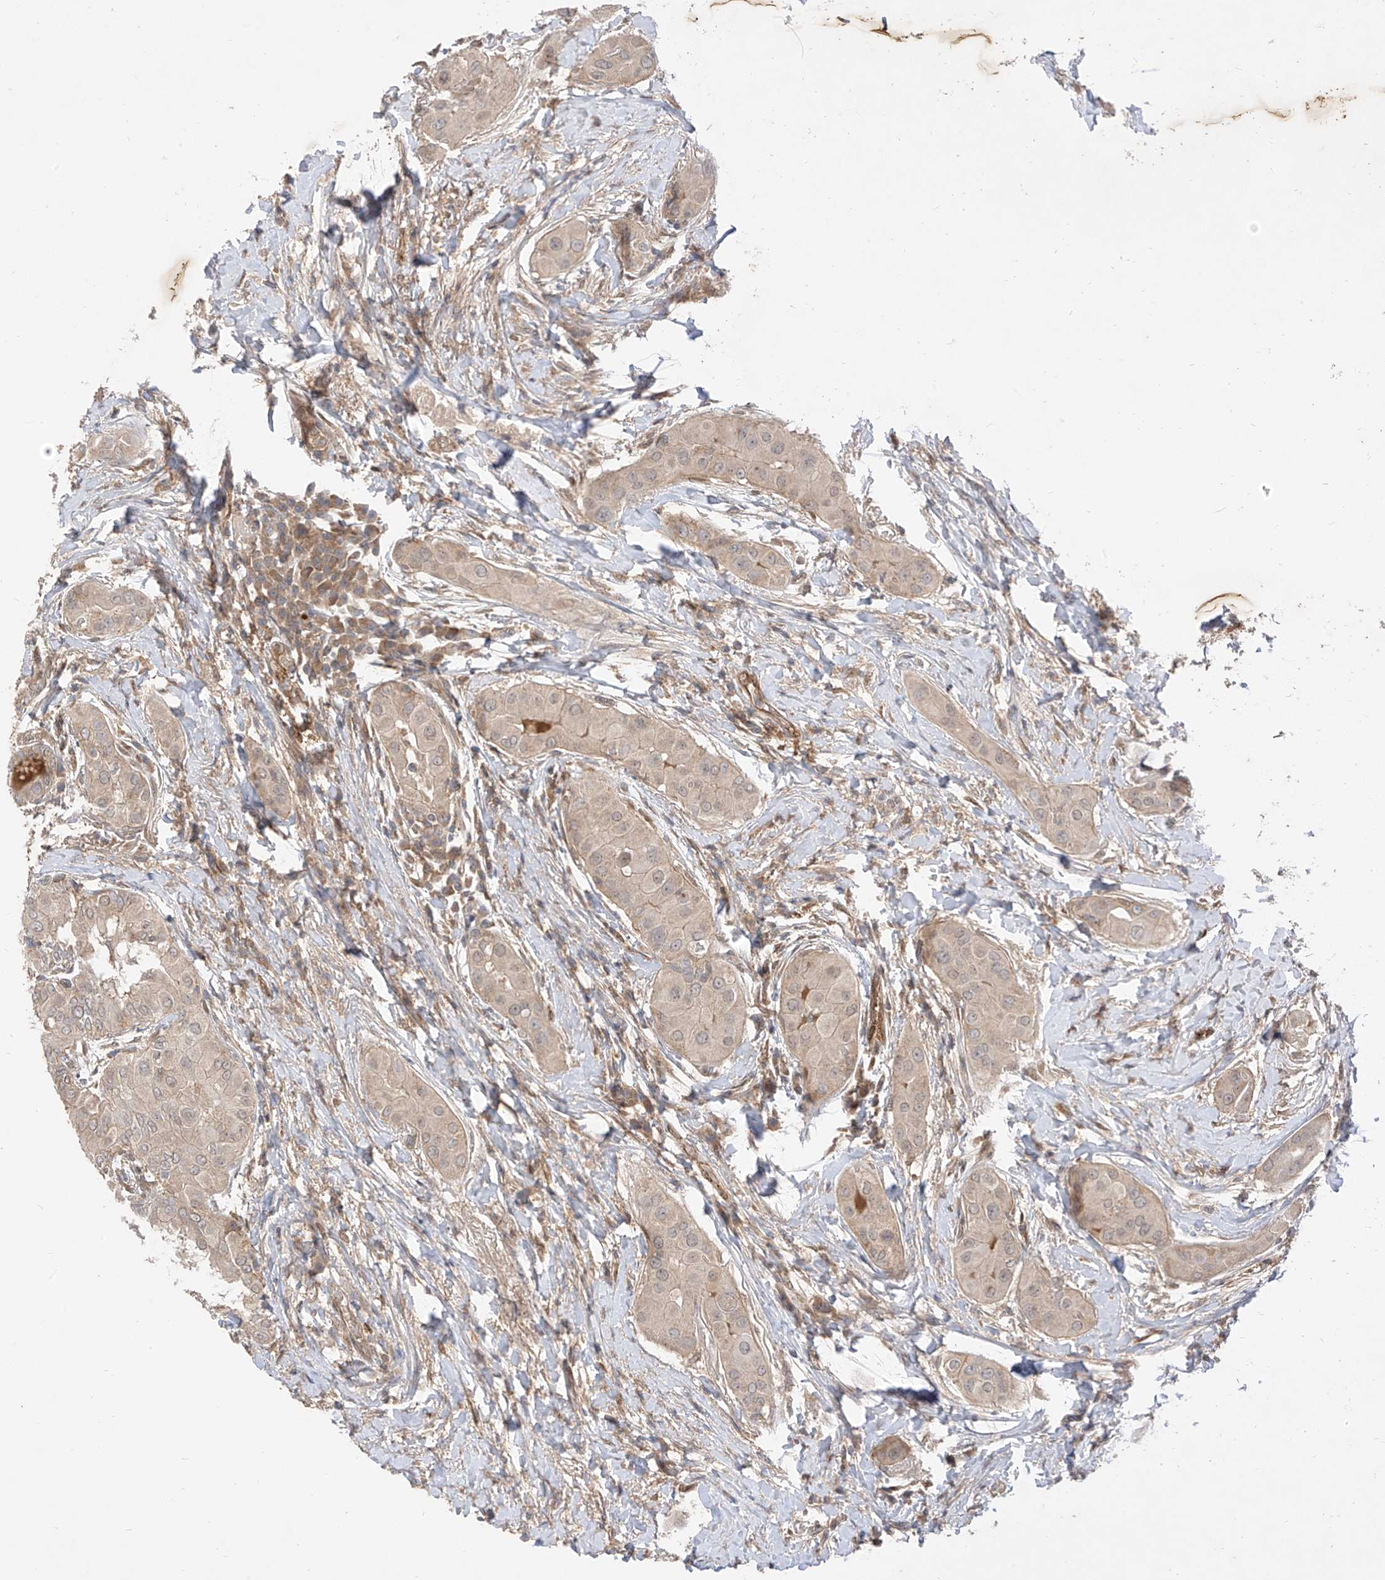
{"staining": {"intensity": "negative", "quantity": "none", "location": "none"}, "tissue": "thyroid cancer", "cell_type": "Tumor cells", "image_type": "cancer", "snomed": [{"axis": "morphology", "description": "Papillary adenocarcinoma, NOS"}, {"axis": "topography", "description": "Thyroid gland"}], "caption": "IHC photomicrograph of neoplastic tissue: thyroid cancer stained with DAB (3,3'-diaminobenzidine) demonstrates no significant protein positivity in tumor cells.", "gene": "MRTFA", "patient": {"sex": "male", "age": 33}}